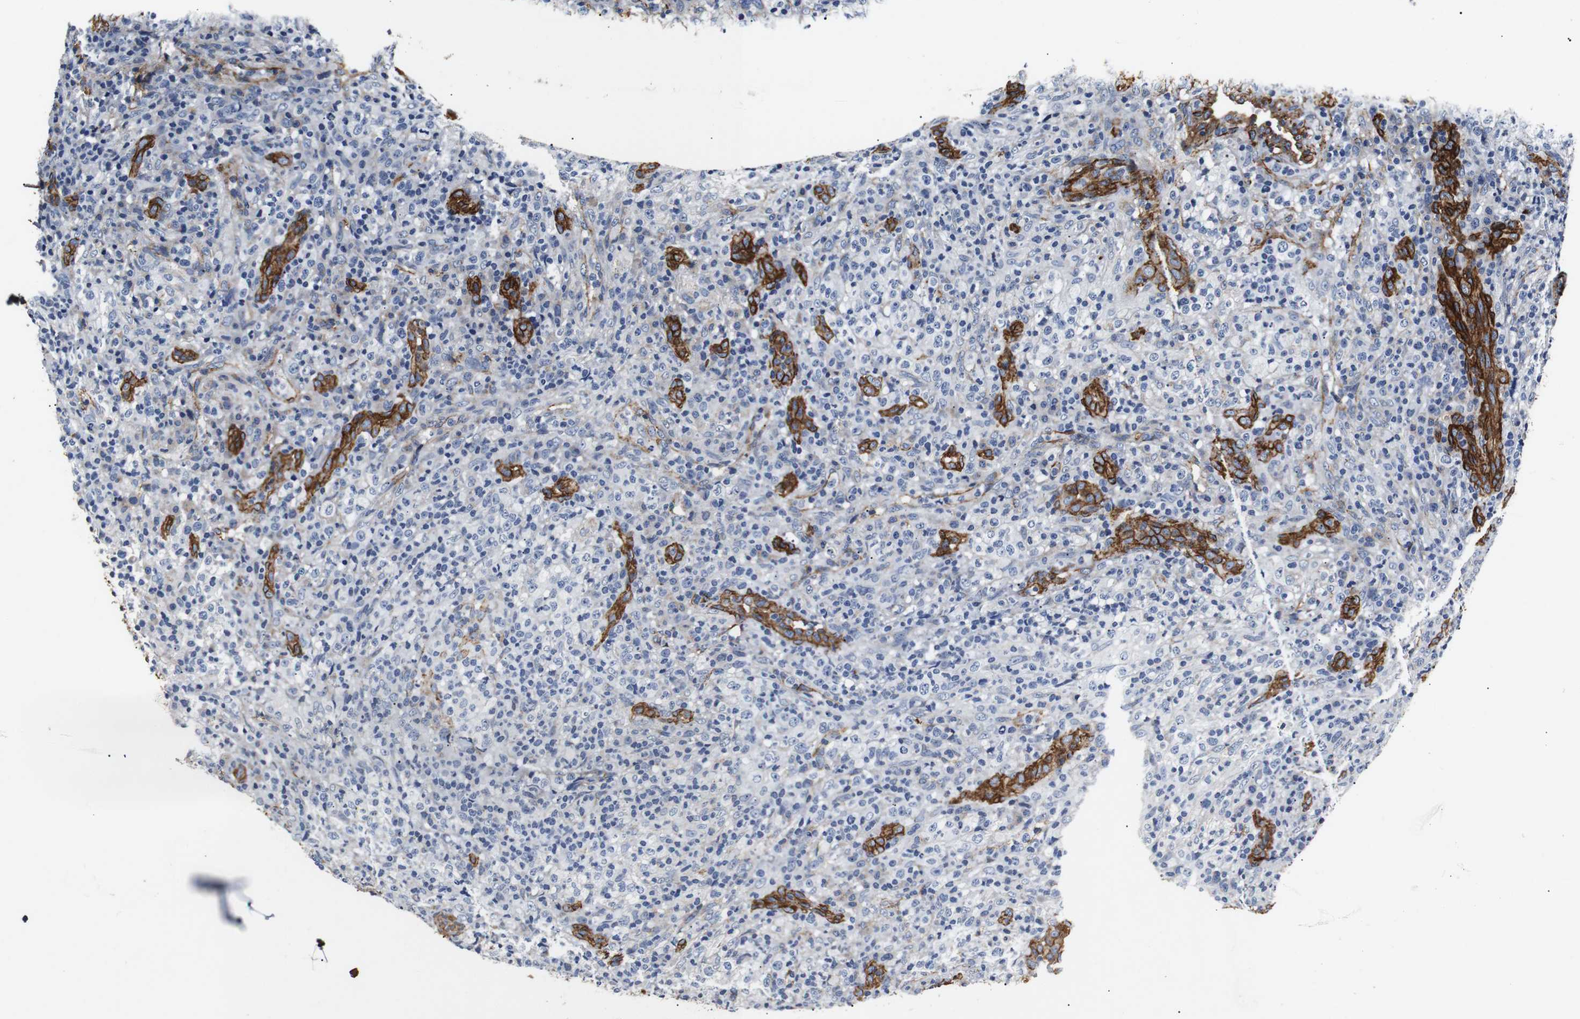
{"staining": {"intensity": "negative", "quantity": "none", "location": "none"}, "tissue": "lymphoma", "cell_type": "Tumor cells", "image_type": "cancer", "snomed": [{"axis": "morphology", "description": "Malignant lymphoma, non-Hodgkin's type, High grade"}, {"axis": "topography", "description": "Lymph node"}], "caption": "The photomicrograph demonstrates no staining of tumor cells in malignant lymphoma, non-Hodgkin's type (high-grade).", "gene": "CAV2", "patient": {"sex": "female", "age": 76}}